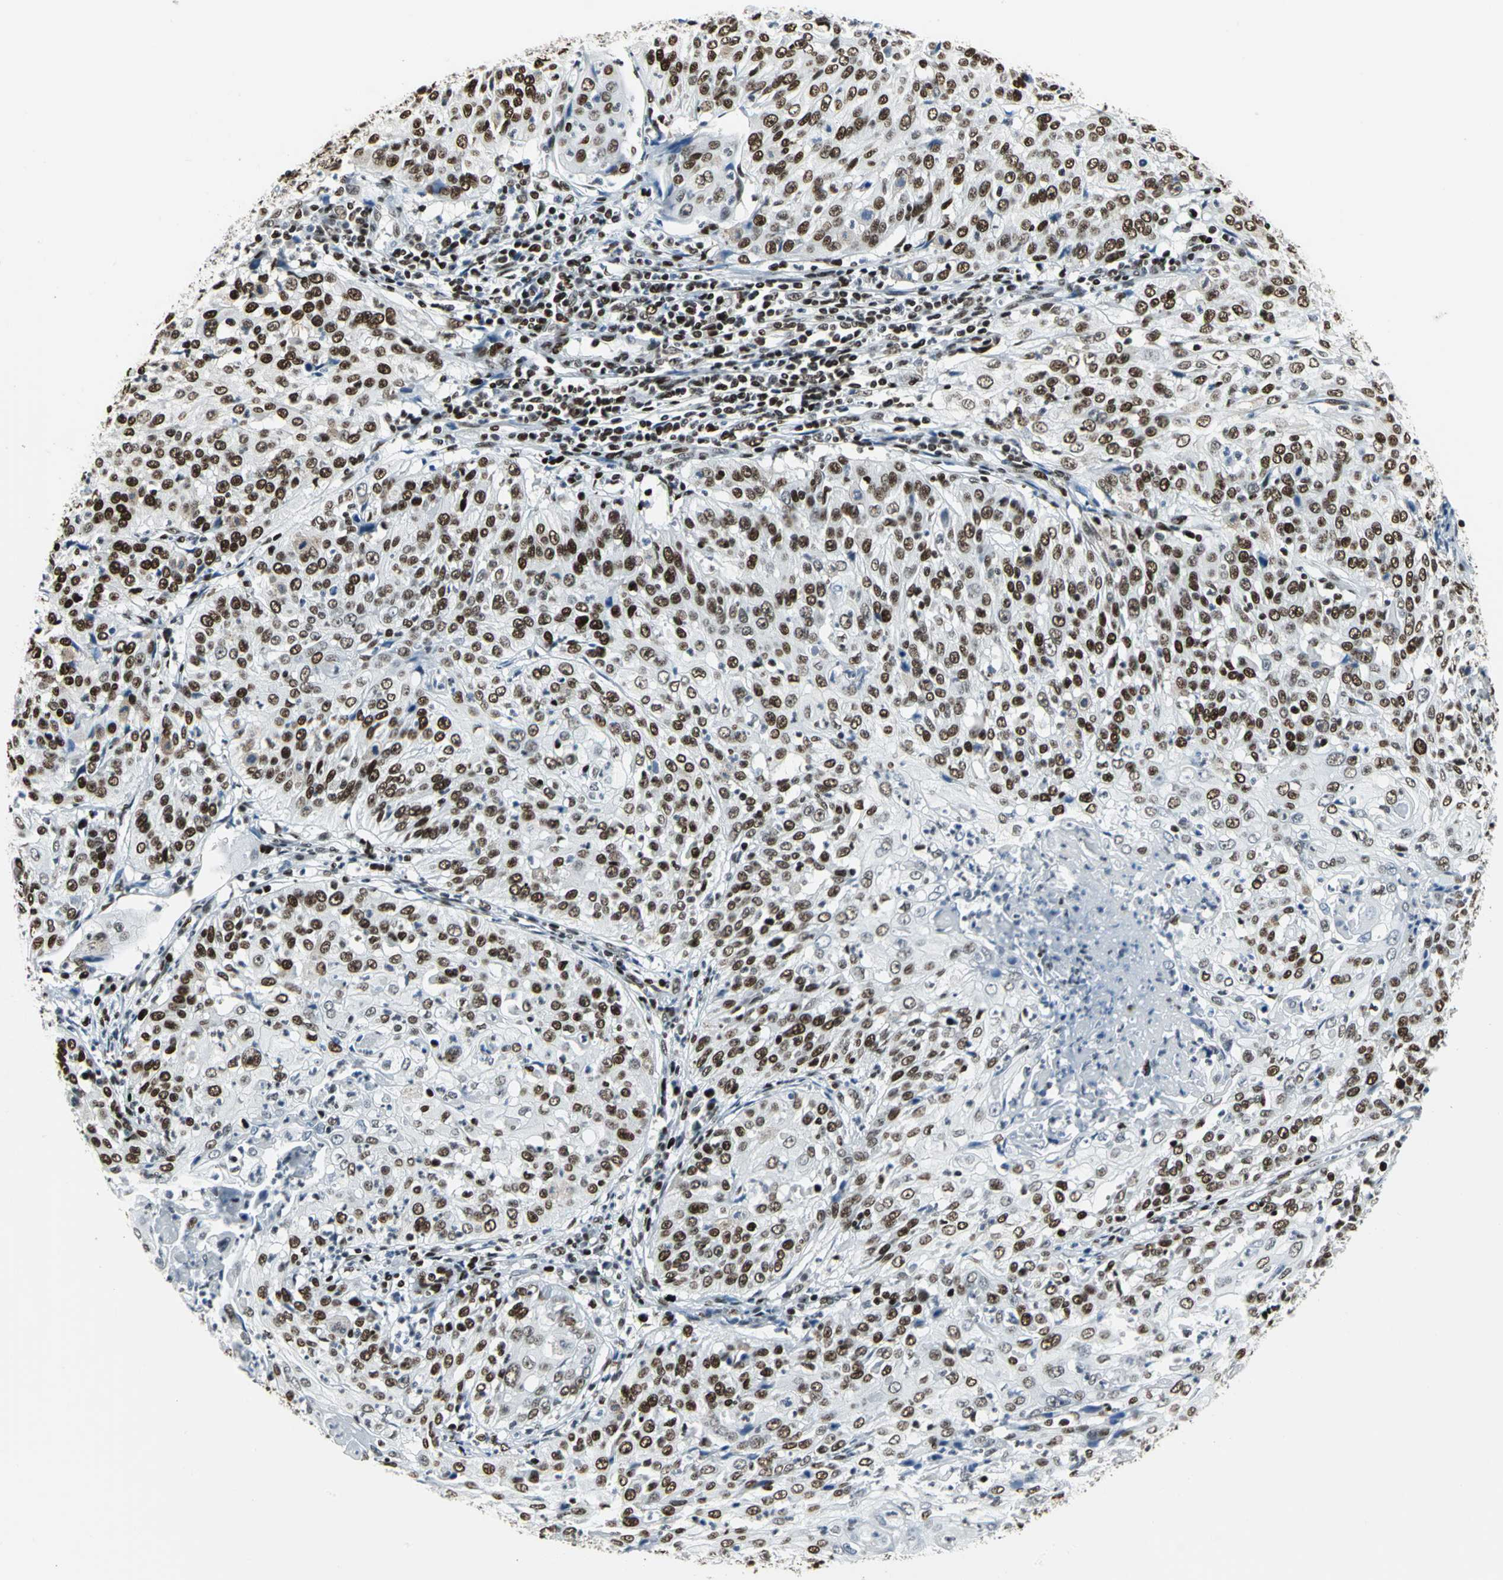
{"staining": {"intensity": "strong", "quantity": ">75%", "location": "nuclear"}, "tissue": "cervical cancer", "cell_type": "Tumor cells", "image_type": "cancer", "snomed": [{"axis": "morphology", "description": "Squamous cell carcinoma, NOS"}, {"axis": "topography", "description": "Cervix"}], "caption": "IHC (DAB) staining of cervical cancer reveals strong nuclear protein expression in approximately >75% of tumor cells.", "gene": "HNRNPD", "patient": {"sex": "female", "age": 39}}